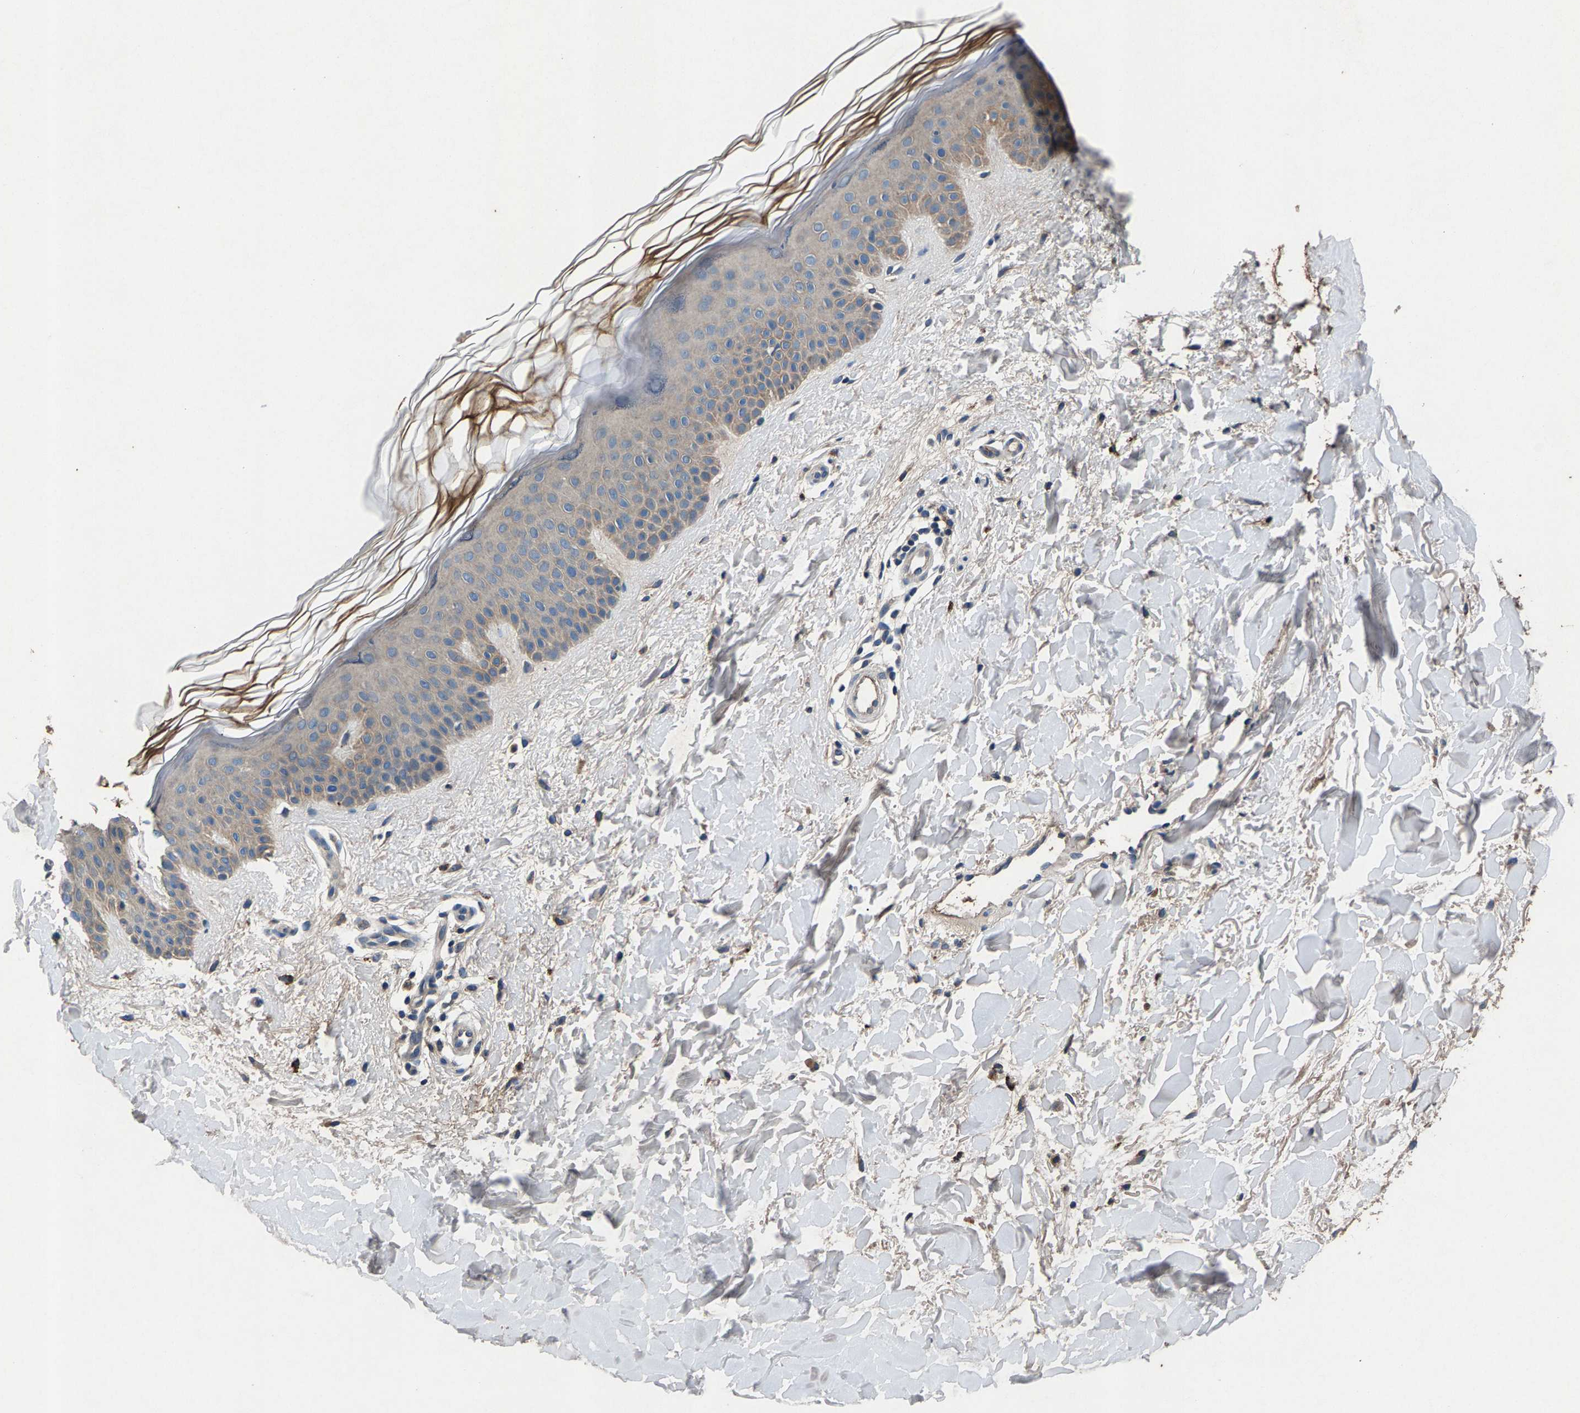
{"staining": {"intensity": "moderate", "quantity": "25%-75%", "location": "cytoplasmic/membranous"}, "tissue": "skin", "cell_type": "Fibroblasts", "image_type": "normal", "snomed": [{"axis": "morphology", "description": "Normal tissue, NOS"}, {"axis": "morphology", "description": "Malignant melanoma, Metastatic site"}, {"axis": "topography", "description": "Skin"}], "caption": "Fibroblasts exhibit medium levels of moderate cytoplasmic/membranous staining in approximately 25%-75% of cells in unremarkable skin.", "gene": "PRXL2C", "patient": {"sex": "male", "age": 41}}